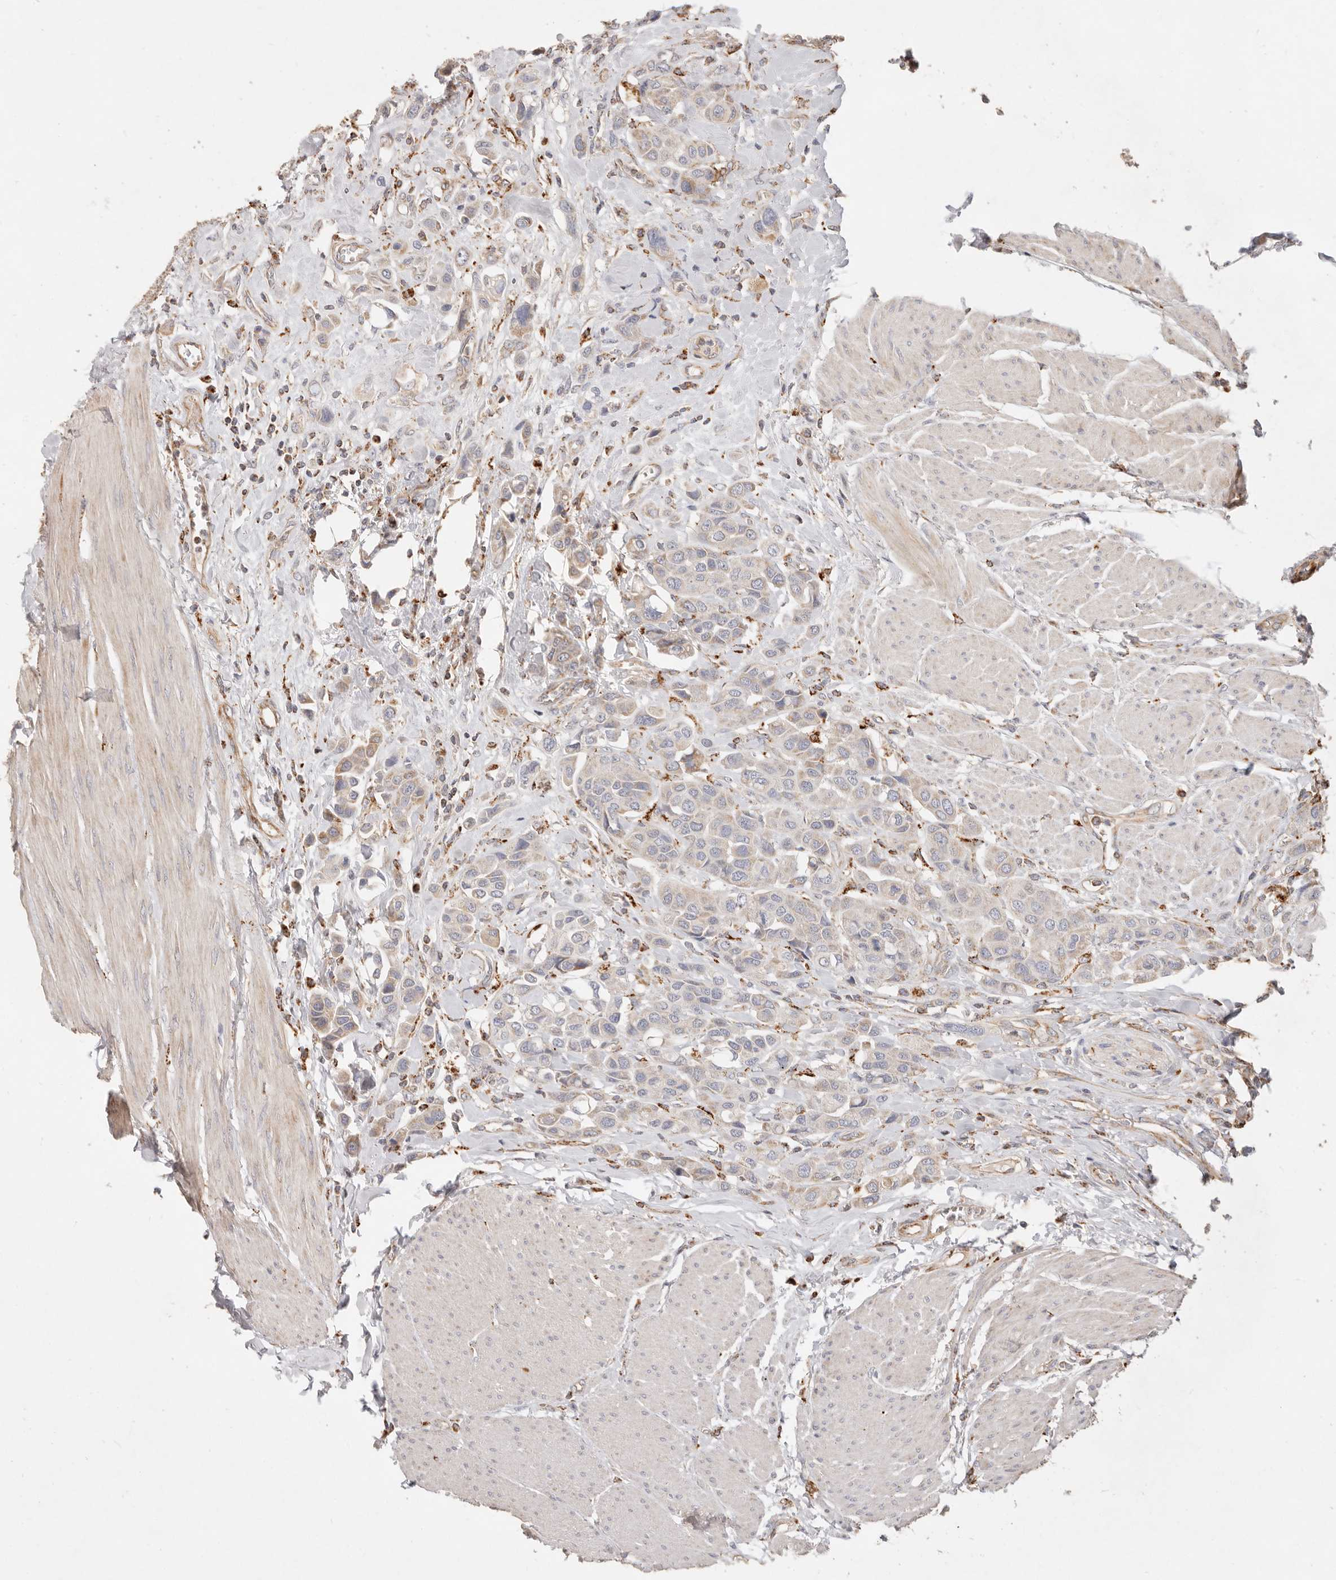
{"staining": {"intensity": "moderate", "quantity": "<25%", "location": "cytoplasmic/membranous"}, "tissue": "urothelial cancer", "cell_type": "Tumor cells", "image_type": "cancer", "snomed": [{"axis": "morphology", "description": "Urothelial carcinoma, High grade"}, {"axis": "topography", "description": "Urinary bladder"}], "caption": "Urothelial cancer stained with a brown dye shows moderate cytoplasmic/membranous positive positivity in about <25% of tumor cells.", "gene": "ARHGEF10L", "patient": {"sex": "male", "age": 50}}